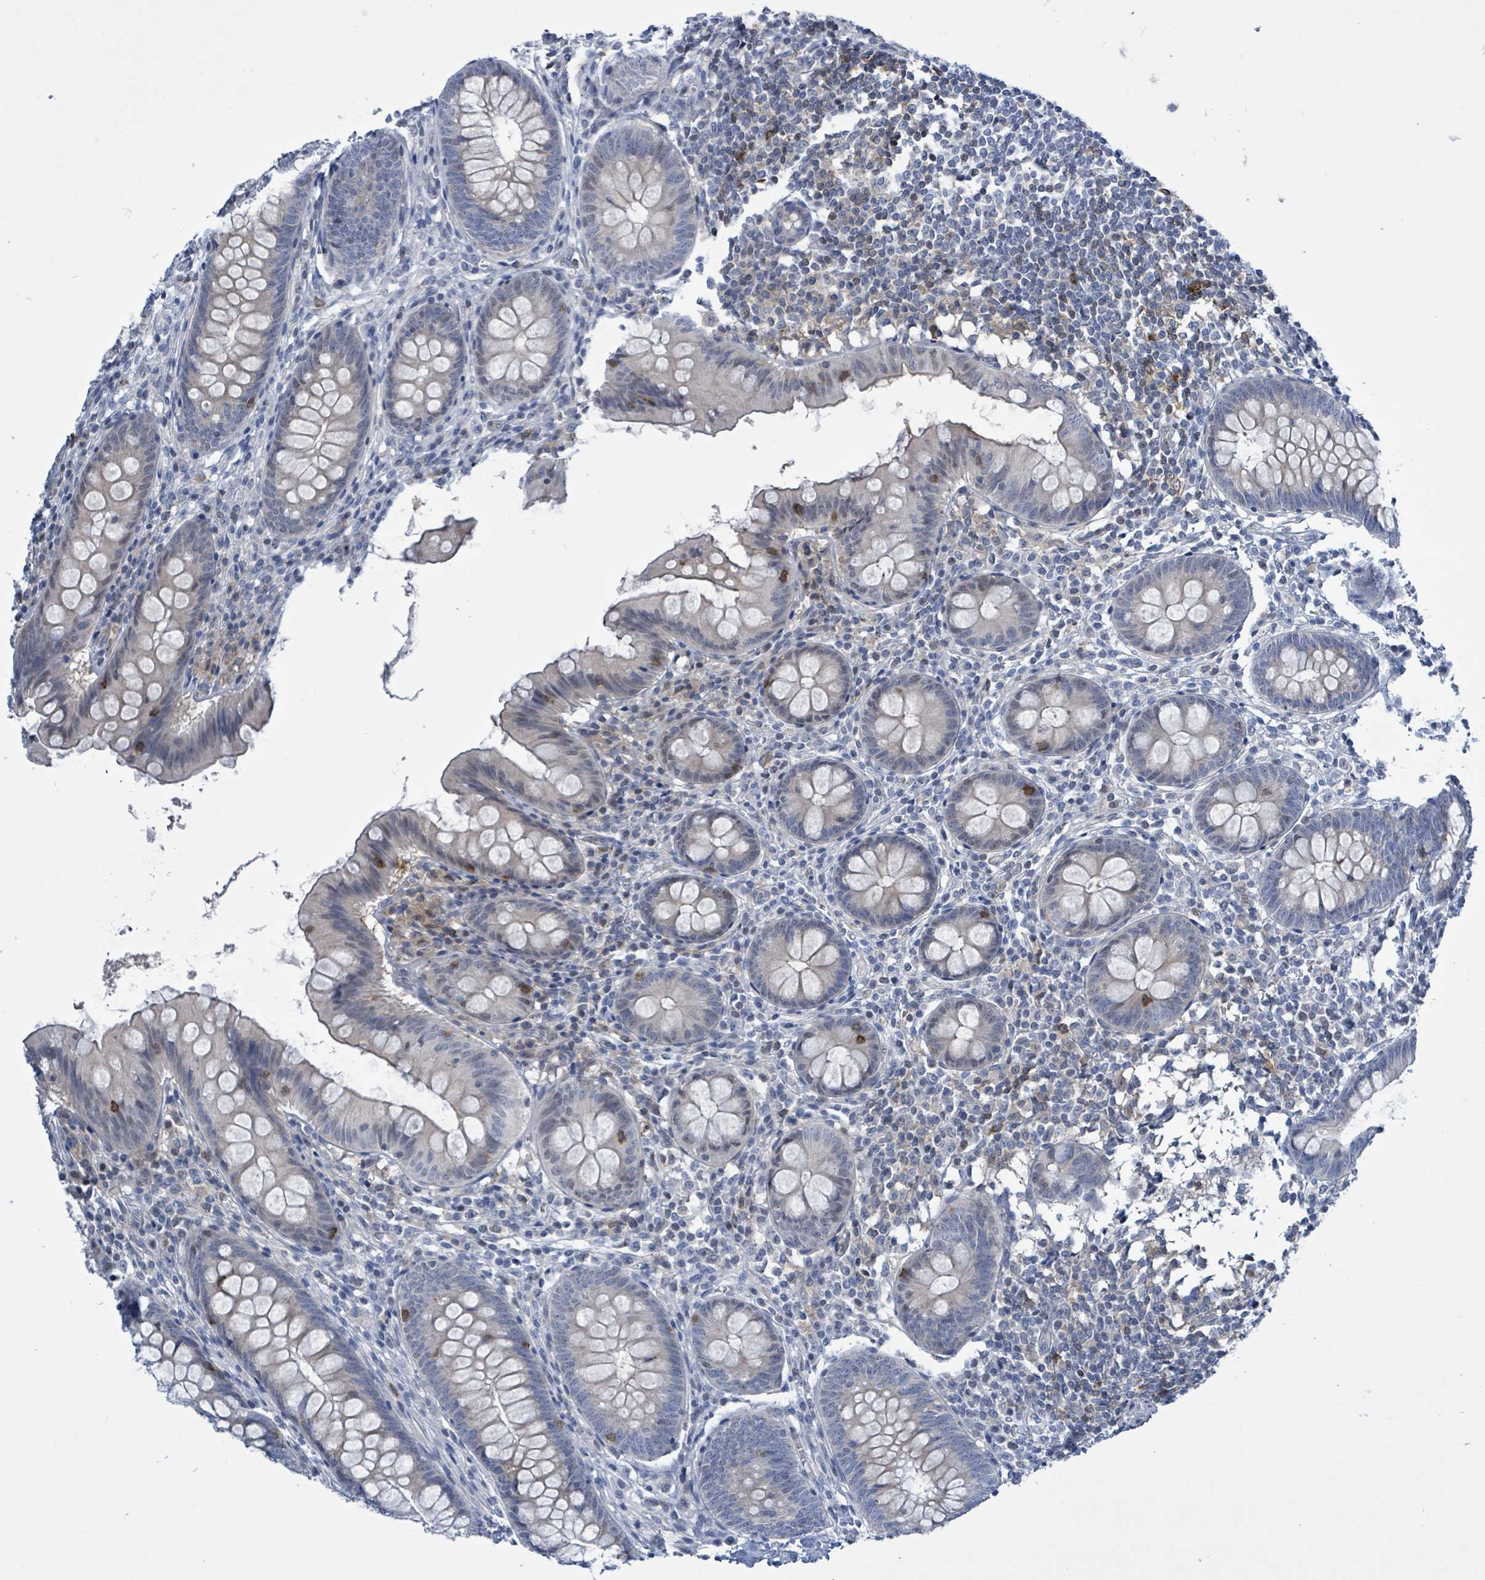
{"staining": {"intensity": "negative", "quantity": "none", "location": "none"}, "tissue": "appendix", "cell_type": "Glandular cells", "image_type": "normal", "snomed": [{"axis": "morphology", "description": "Normal tissue, NOS"}, {"axis": "topography", "description": "Appendix"}], "caption": "An image of human appendix is negative for staining in glandular cells. The staining is performed using DAB (3,3'-diaminobenzidine) brown chromogen with nuclei counter-stained in using hematoxylin.", "gene": "DGKZ", "patient": {"sex": "female", "age": 51}}